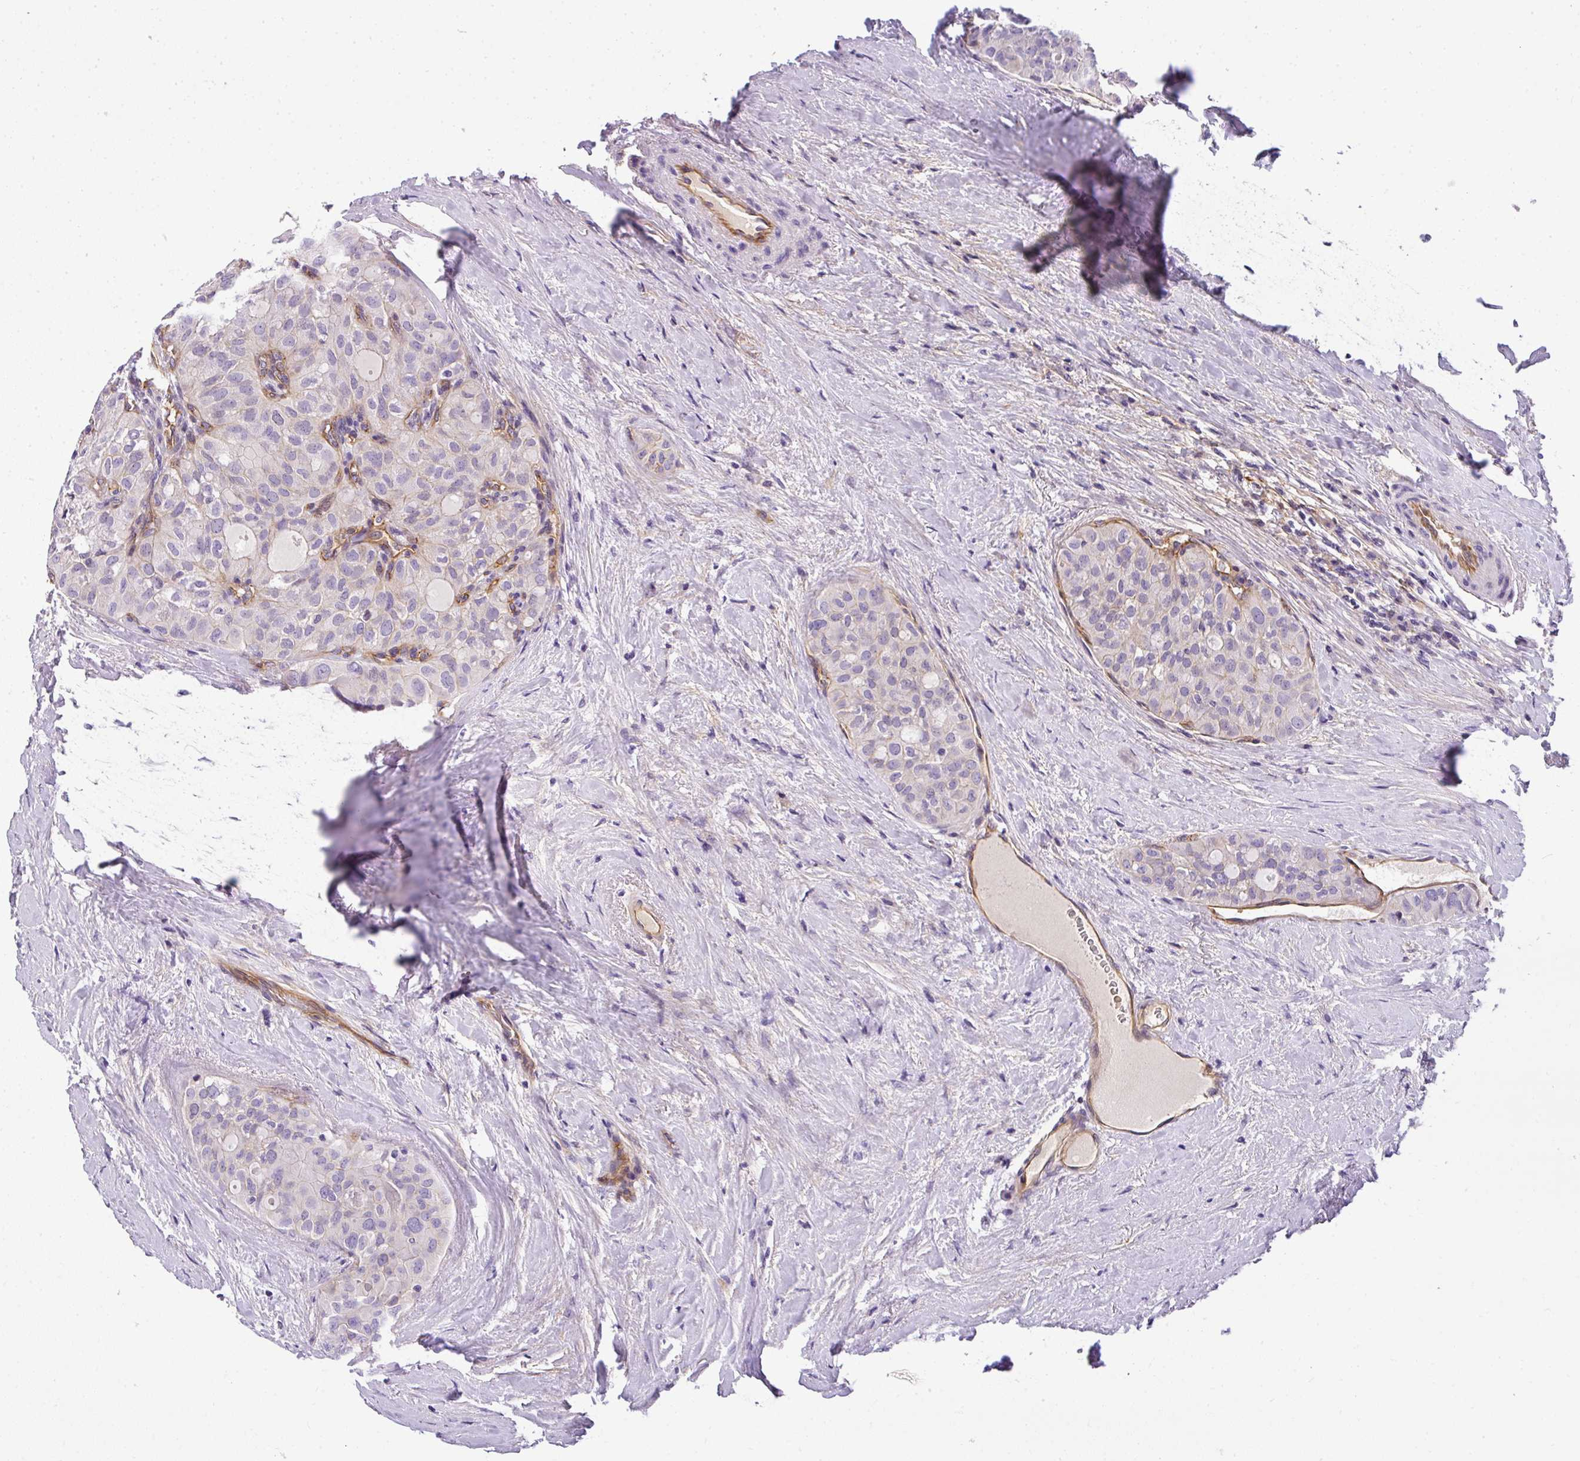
{"staining": {"intensity": "negative", "quantity": "none", "location": "none"}, "tissue": "thyroid cancer", "cell_type": "Tumor cells", "image_type": "cancer", "snomed": [{"axis": "morphology", "description": "Follicular adenoma carcinoma, NOS"}, {"axis": "topography", "description": "Thyroid gland"}], "caption": "Protein analysis of thyroid cancer demonstrates no significant staining in tumor cells.", "gene": "OR11H4", "patient": {"sex": "male", "age": 75}}